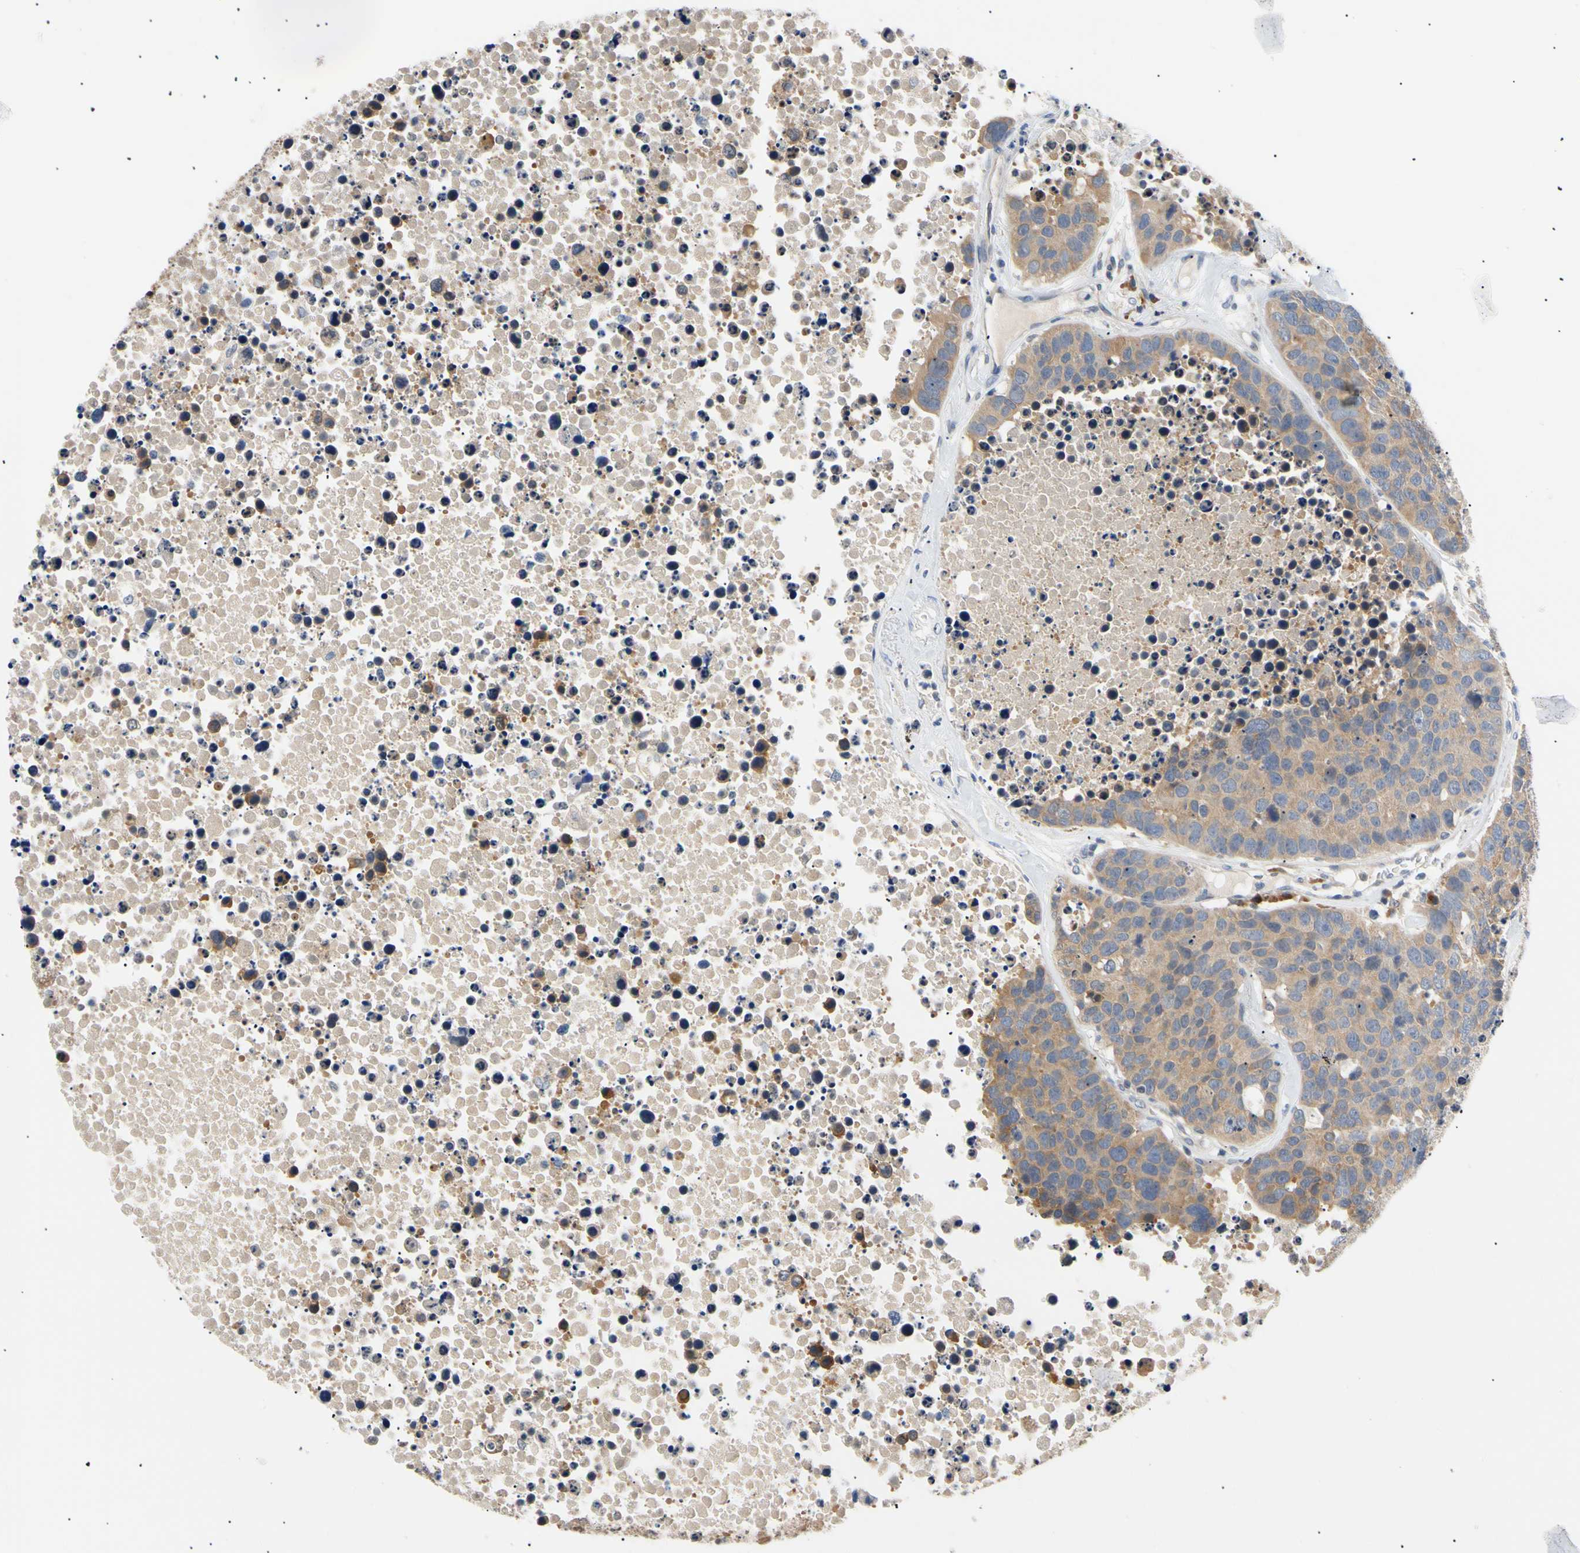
{"staining": {"intensity": "moderate", "quantity": ">75%", "location": "cytoplasmic/membranous"}, "tissue": "carcinoid", "cell_type": "Tumor cells", "image_type": "cancer", "snomed": [{"axis": "morphology", "description": "Carcinoid, malignant, NOS"}, {"axis": "topography", "description": "Lung"}], "caption": "Malignant carcinoid was stained to show a protein in brown. There is medium levels of moderate cytoplasmic/membranous positivity in approximately >75% of tumor cells.", "gene": "SEC23B", "patient": {"sex": "male", "age": 60}}